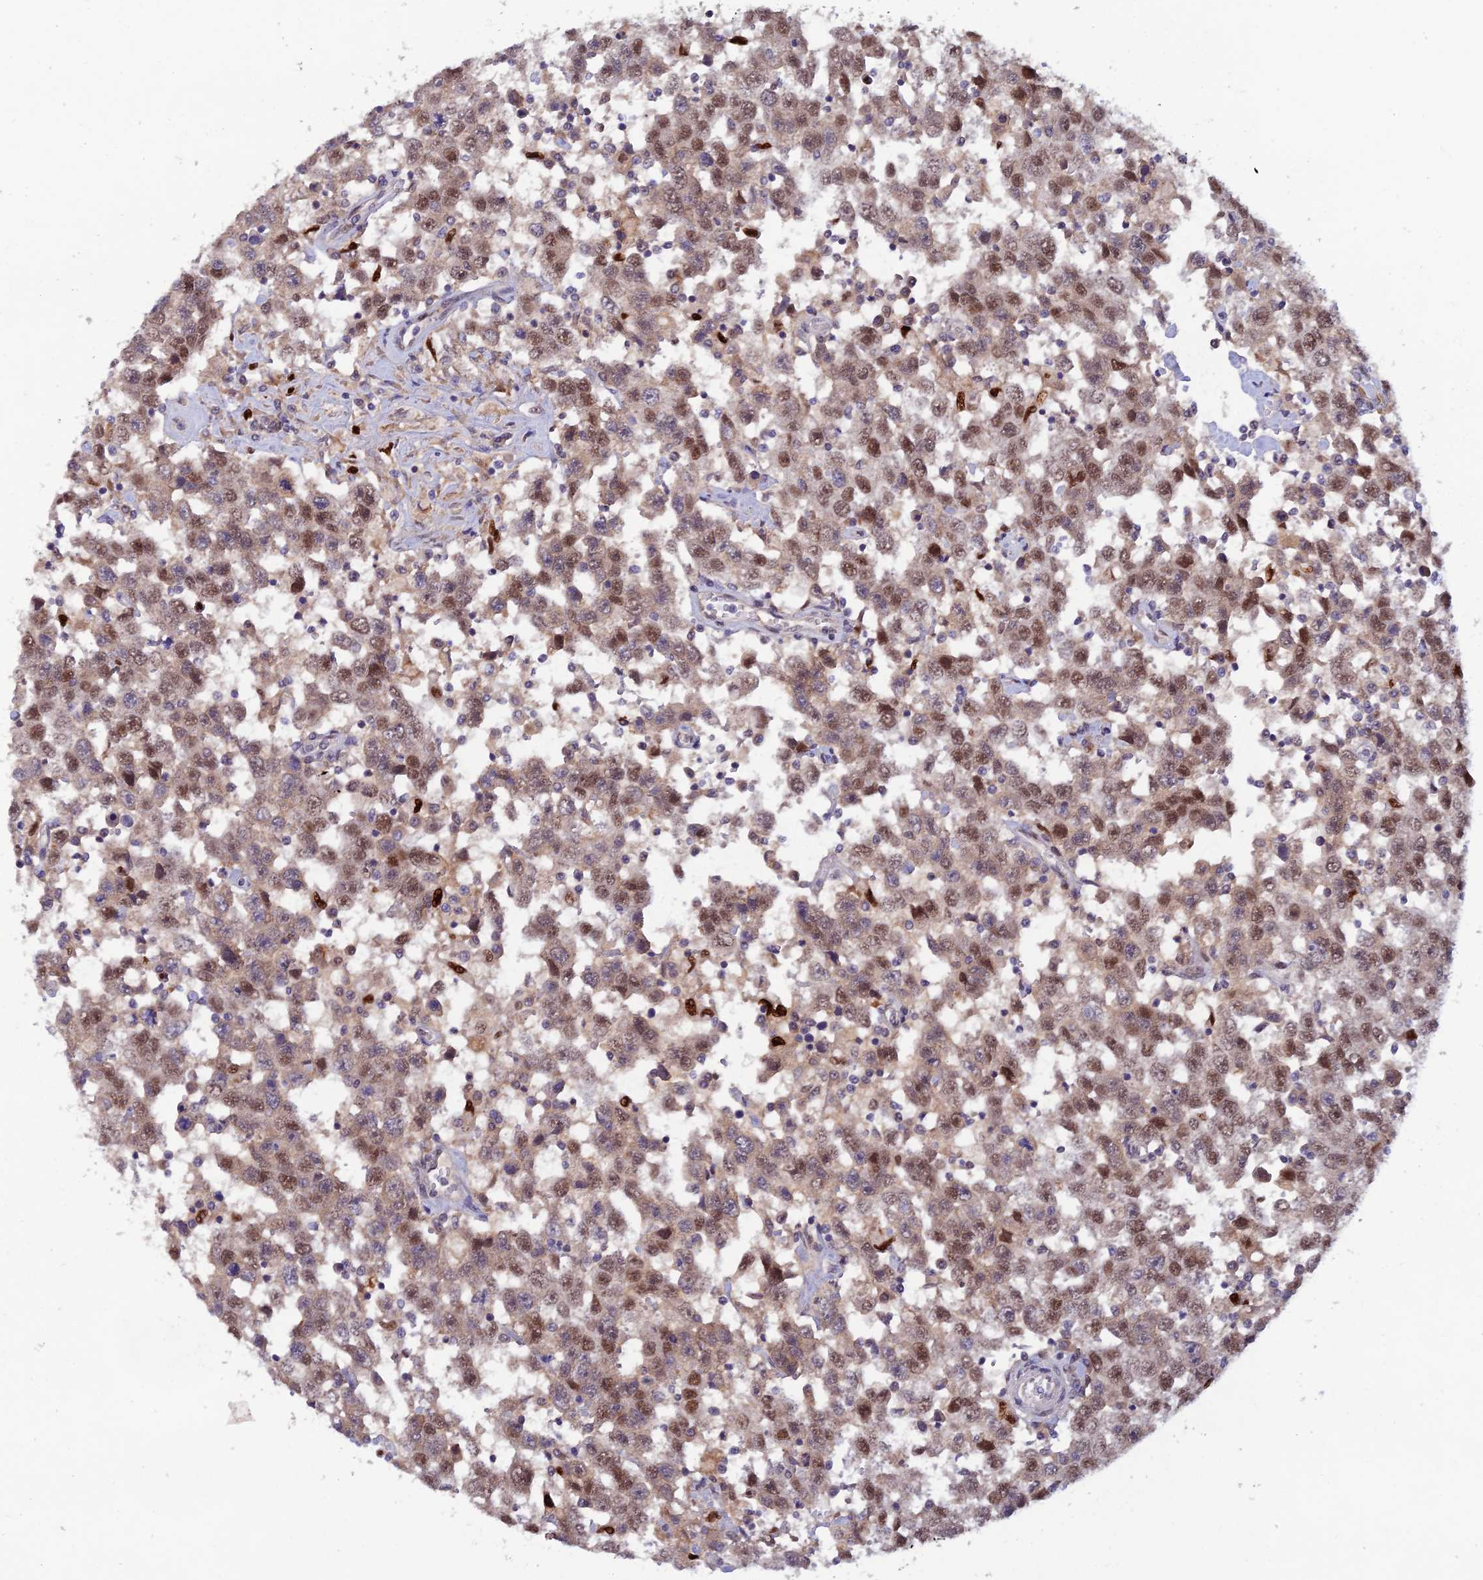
{"staining": {"intensity": "moderate", "quantity": ">75%", "location": "nuclear"}, "tissue": "testis cancer", "cell_type": "Tumor cells", "image_type": "cancer", "snomed": [{"axis": "morphology", "description": "Seminoma, NOS"}, {"axis": "topography", "description": "Testis"}], "caption": "Protein expression analysis of testis cancer shows moderate nuclear positivity in approximately >75% of tumor cells.", "gene": "FASTKD5", "patient": {"sex": "male", "age": 41}}